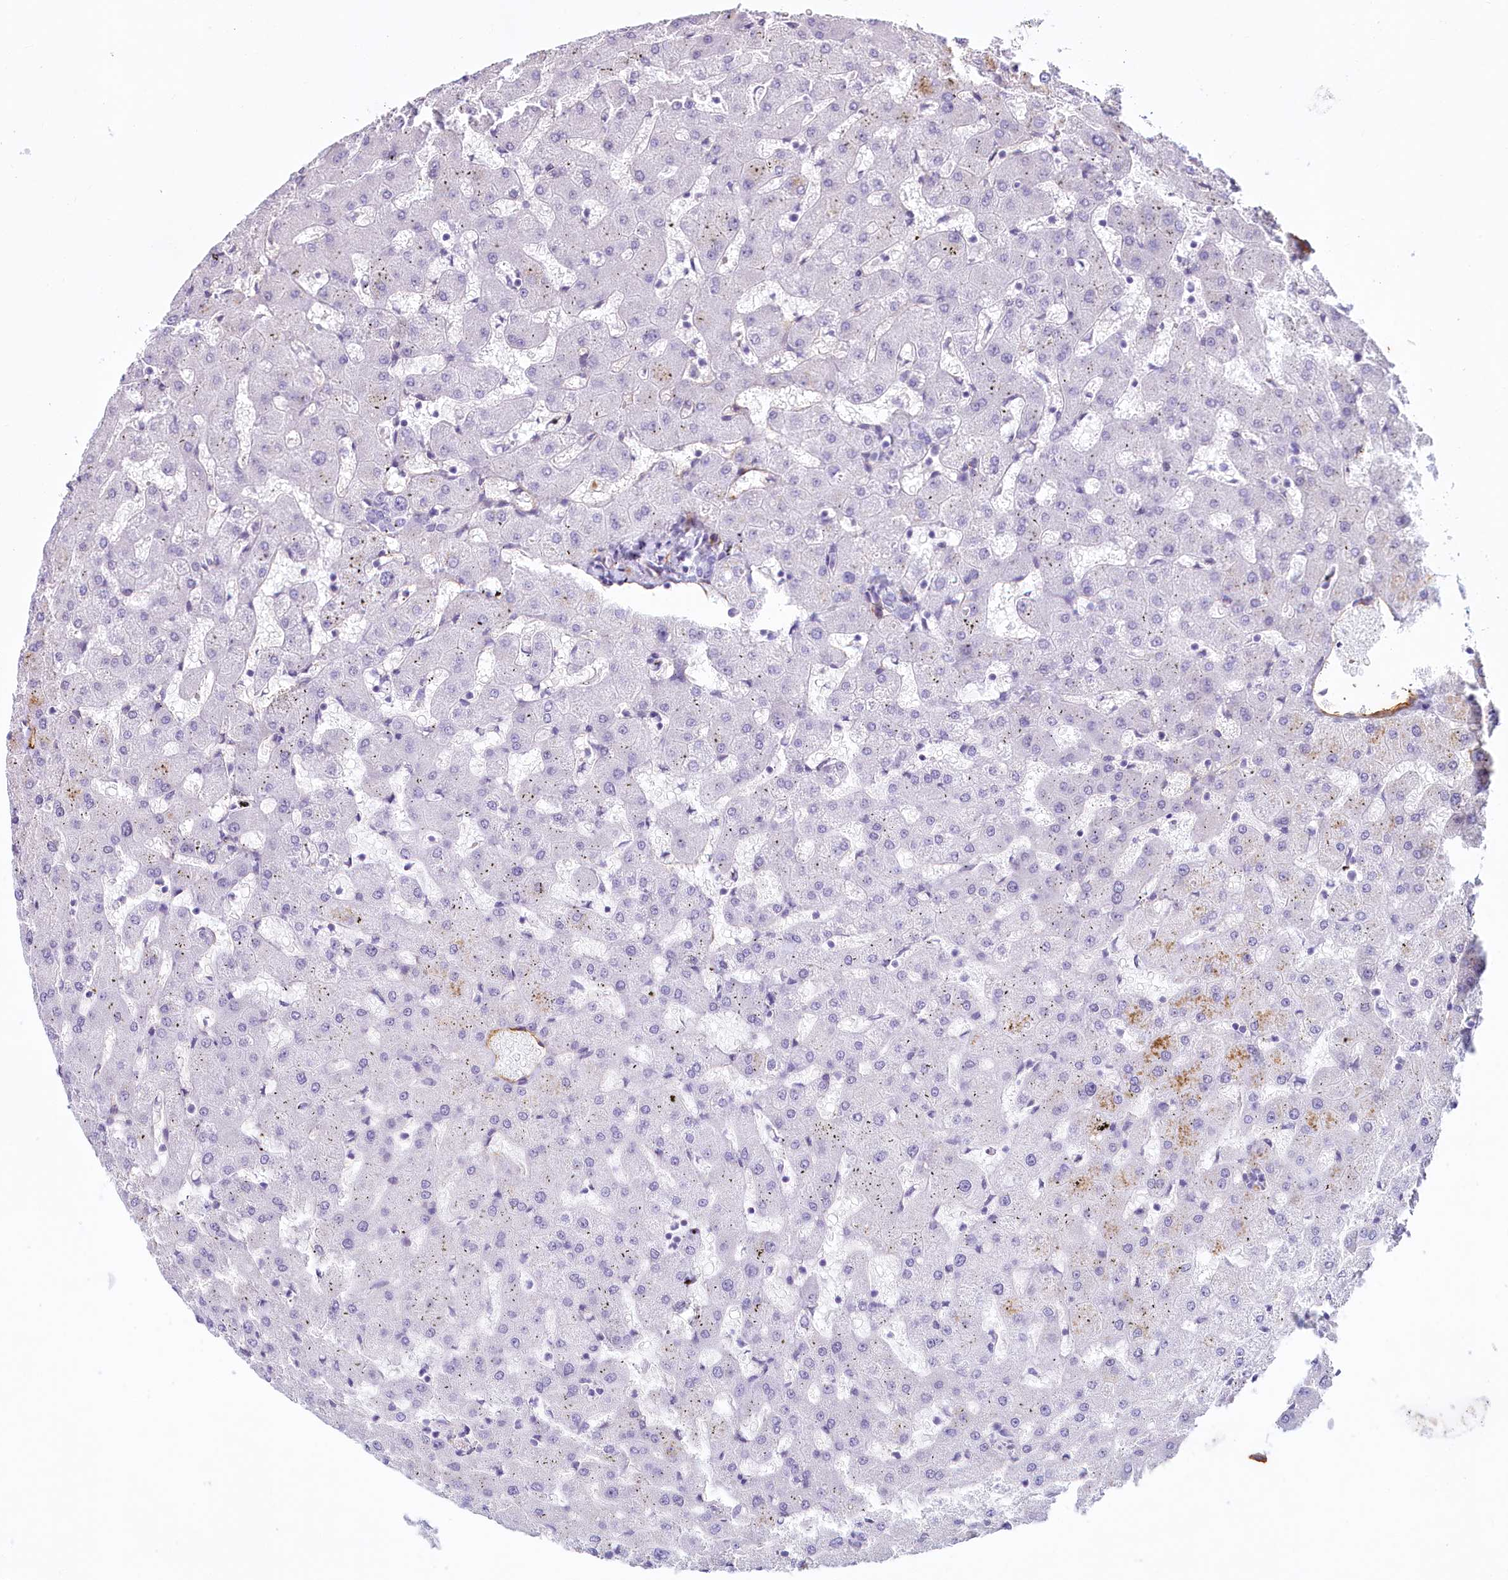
{"staining": {"intensity": "negative", "quantity": "none", "location": "none"}, "tissue": "liver", "cell_type": "Cholangiocytes", "image_type": "normal", "snomed": [{"axis": "morphology", "description": "Normal tissue, NOS"}, {"axis": "topography", "description": "Liver"}], "caption": "High magnification brightfield microscopy of normal liver stained with DAB (3,3'-diaminobenzidine) (brown) and counterstained with hematoxylin (blue): cholangiocytes show no significant expression.", "gene": "PROCR", "patient": {"sex": "female", "age": 63}}